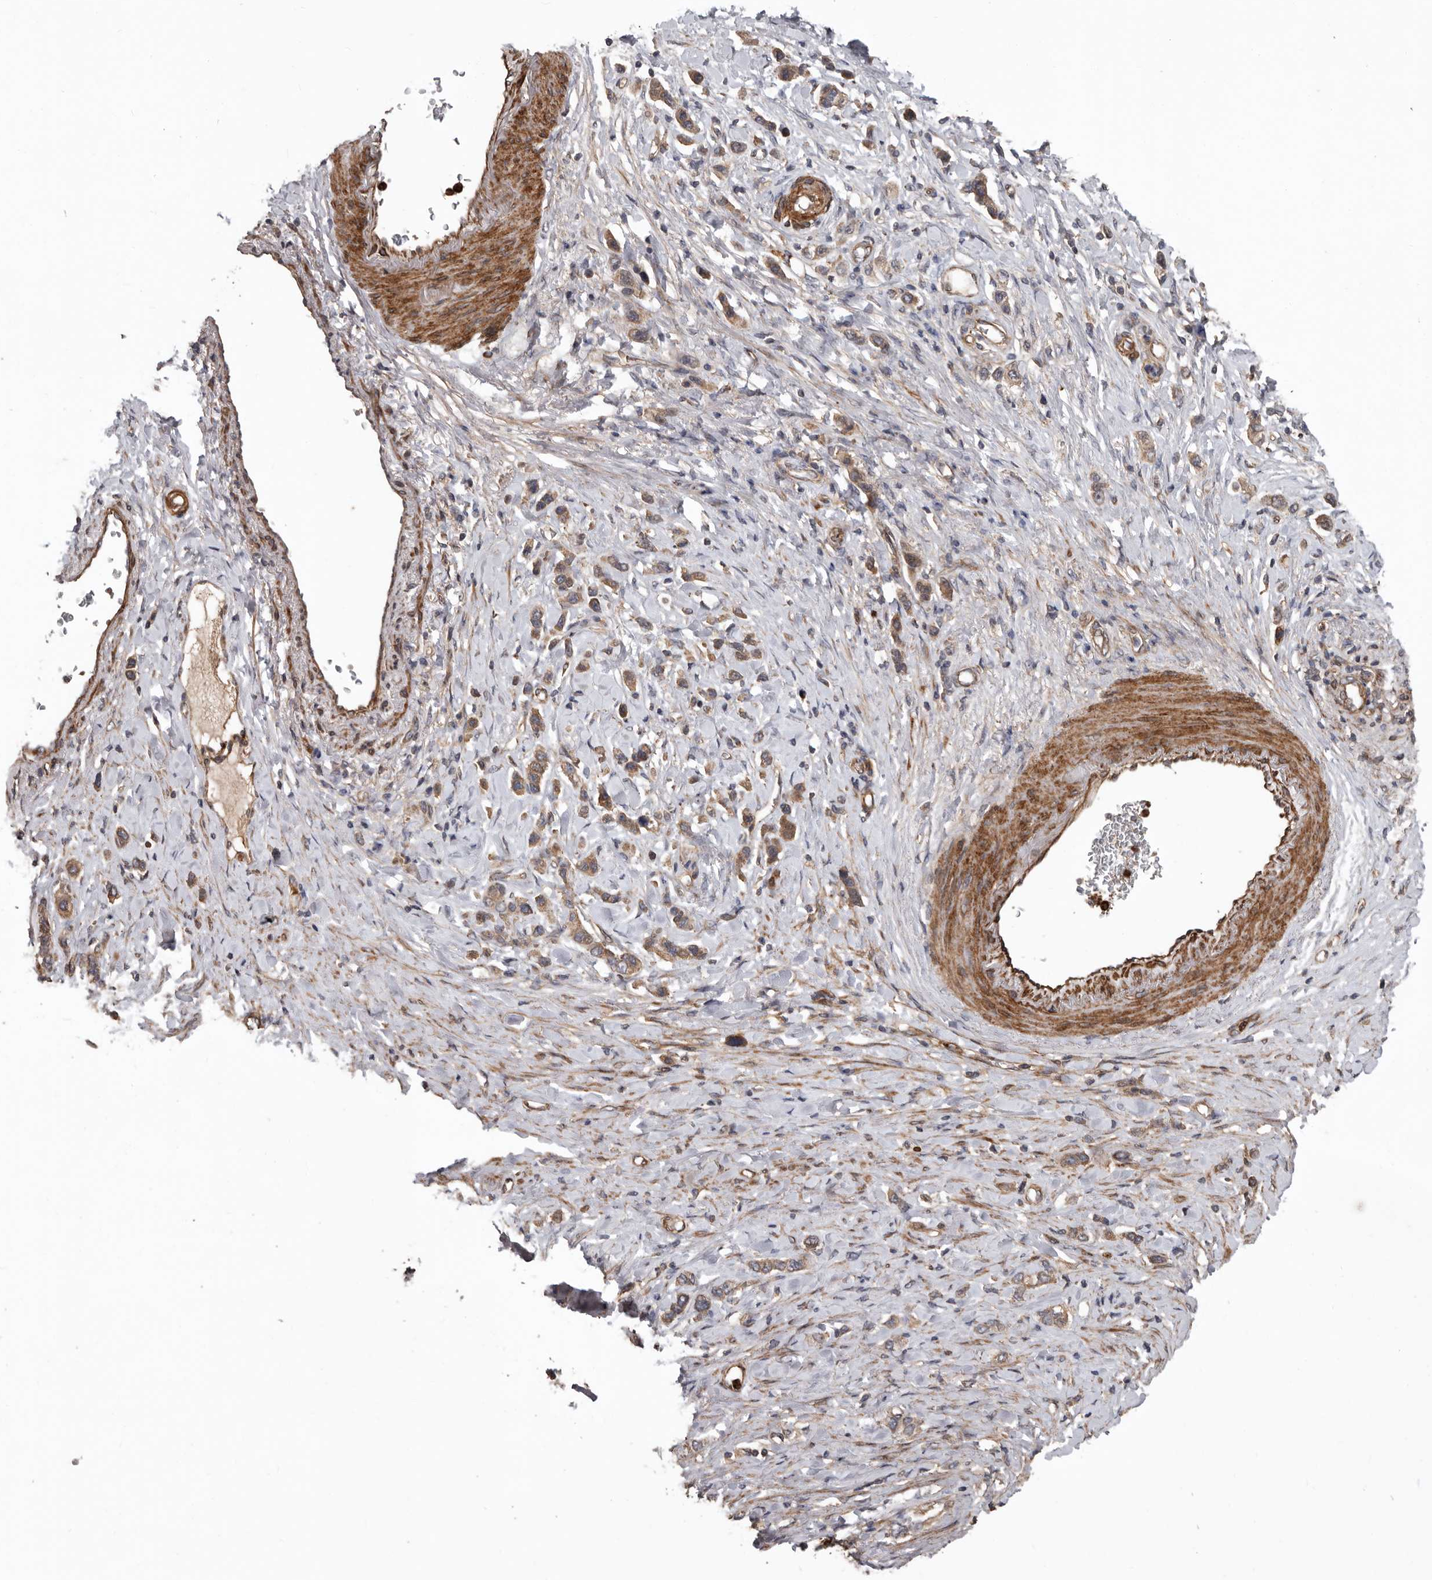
{"staining": {"intensity": "weak", "quantity": ">75%", "location": "cytoplasmic/membranous"}, "tissue": "stomach cancer", "cell_type": "Tumor cells", "image_type": "cancer", "snomed": [{"axis": "morphology", "description": "Adenocarcinoma, NOS"}, {"axis": "topography", "description": "Stomach"}], "caption": "Immunohistochemical staining of stomach adenocarcinoma demonstrates weak cytoplasmic/membranous protein positivity in approximately >75% of tumor cells.", "gene": "ARHGEF5", "patient": {"sex": "female", "age": 65}}